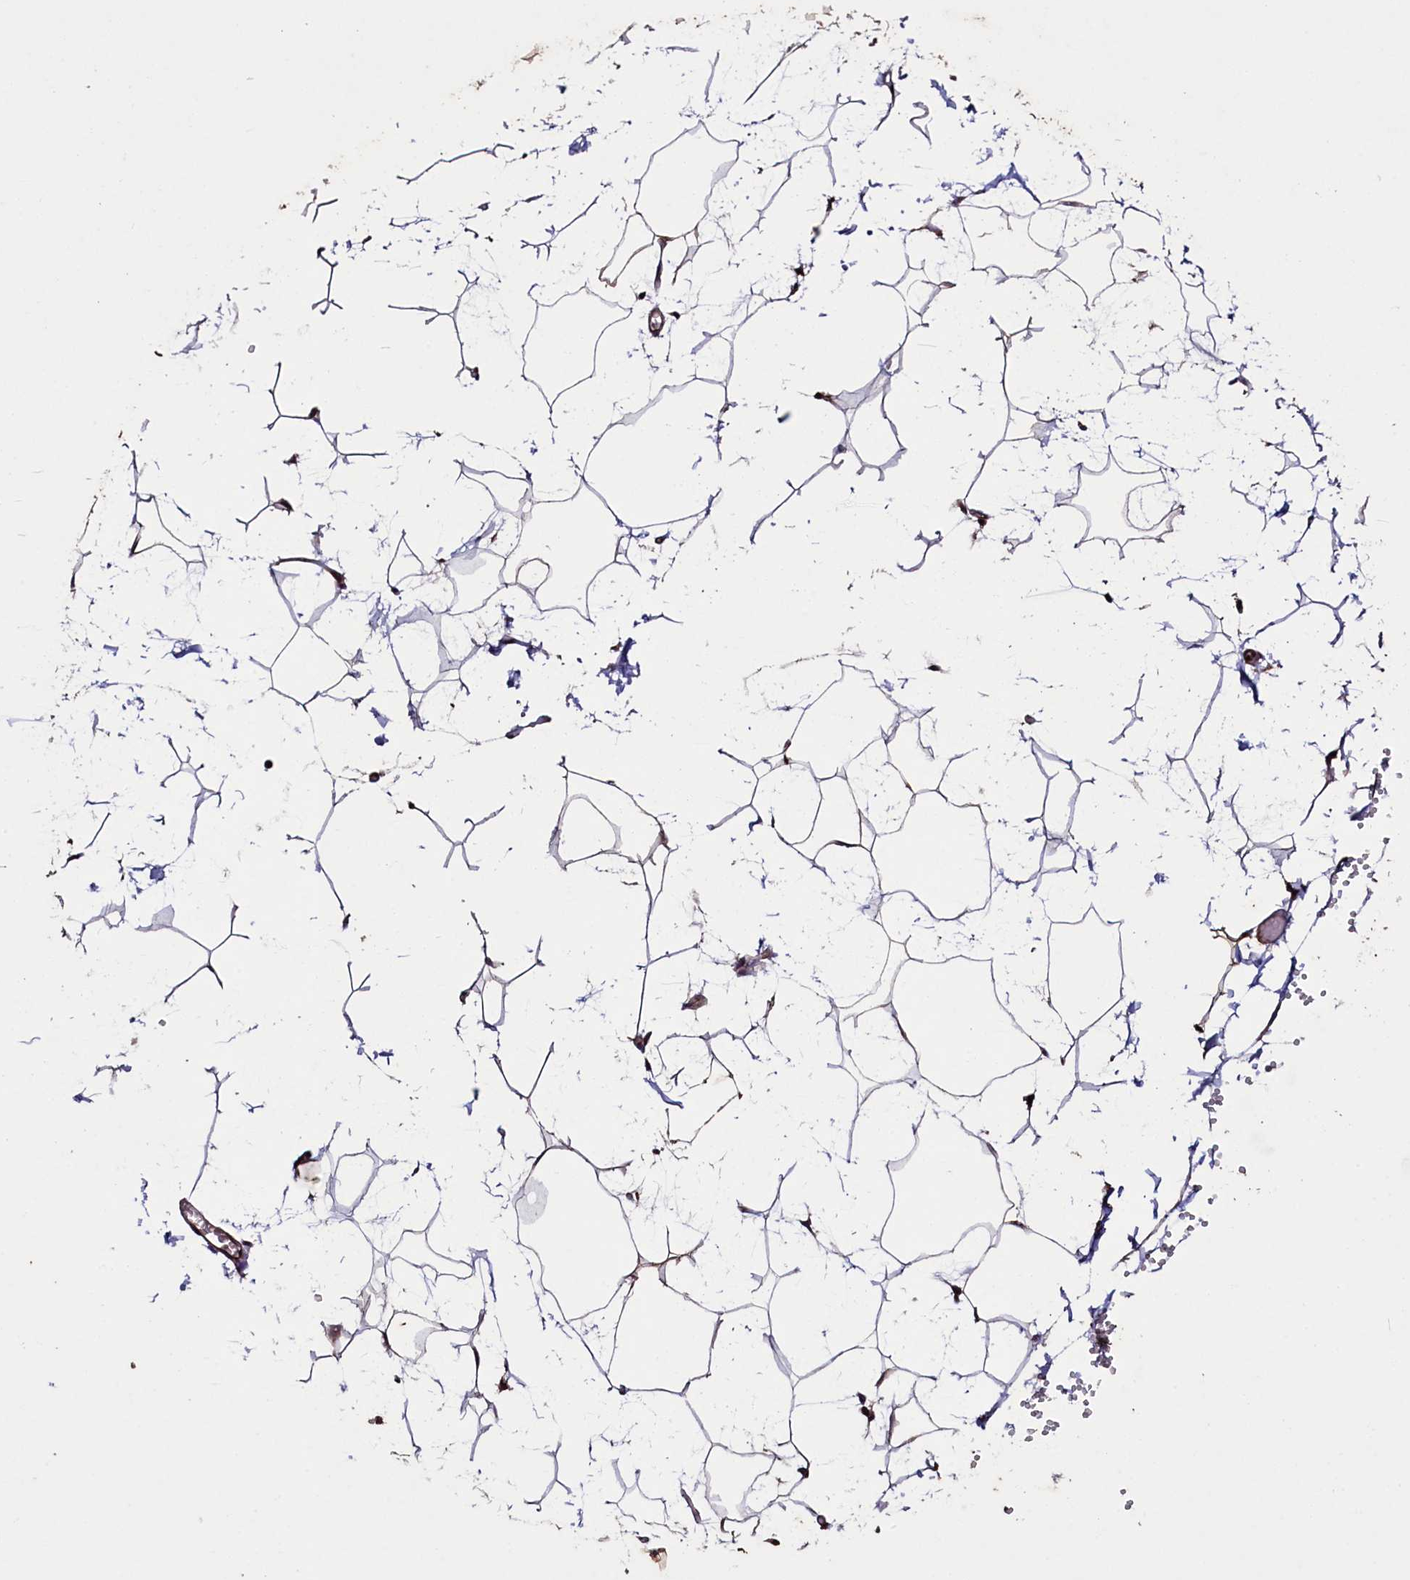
{"staining": {"intensity": "moderate", "quantity": ">75%", "location": "nuclear"}, "tissue": "adipose tissue", "cell_type": "Adipocytes", "image_type": "normal", "snomed": [{"axis": "morphology", "description": "Normal tissue, NOS"}, {"axis": "topography", "description": "Gallbladder"}, {"axis": "topography", "description": "Peripheral nerve tissue"}], "caption": "Immunohistochemical staining of benign human adipose tissue displays moderate nuclear protein staining in about >75% of adipocytes. The protein is shown in brown color, while the nuclei are stained blue.", "gene": "BLTP3B", "patient": {"sex": "male", "age": 38}}